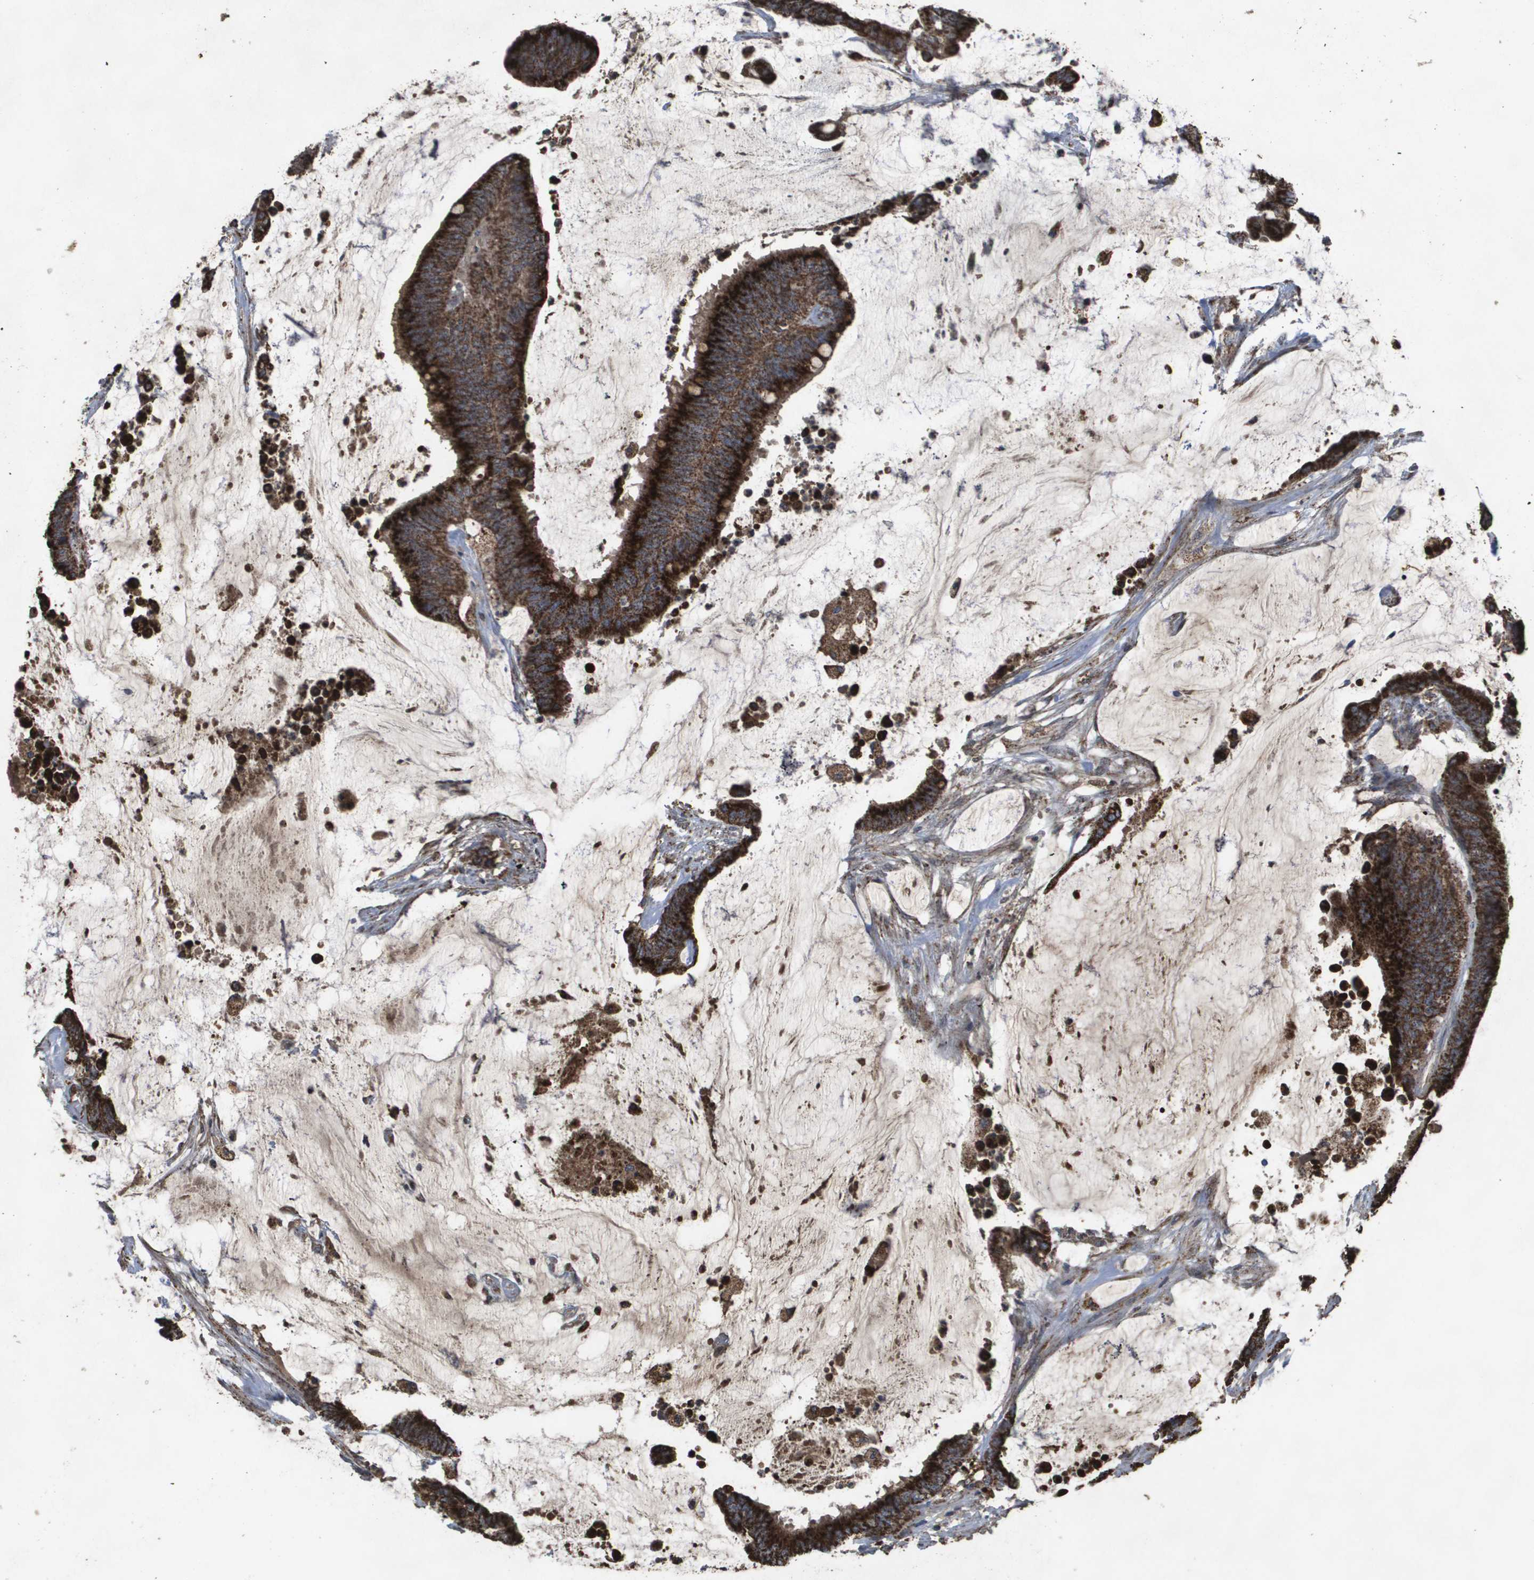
{"staining": {"intensity": "strong", "quantity": ">75%", "location": "cytoplasmic/membranous"}, "tissue": "colorectal cancer", "cell_type": "Tumor cells", "image_type": "cancer", "snomed": [{"axis": "morphology", "description": "Adenocarcinoma, NOS"}, {"axis": "topography", "description": "Rectum"}], "caption": "Approximately >75% of tumor cells in colorectal adenocarcinoma demonstrate strong cytoplasmic/membranous protein expression as visualized by brown immunohistochemical staining.", "gene": "HSPE1", "patient": {"sex": "female", "age": 66}}